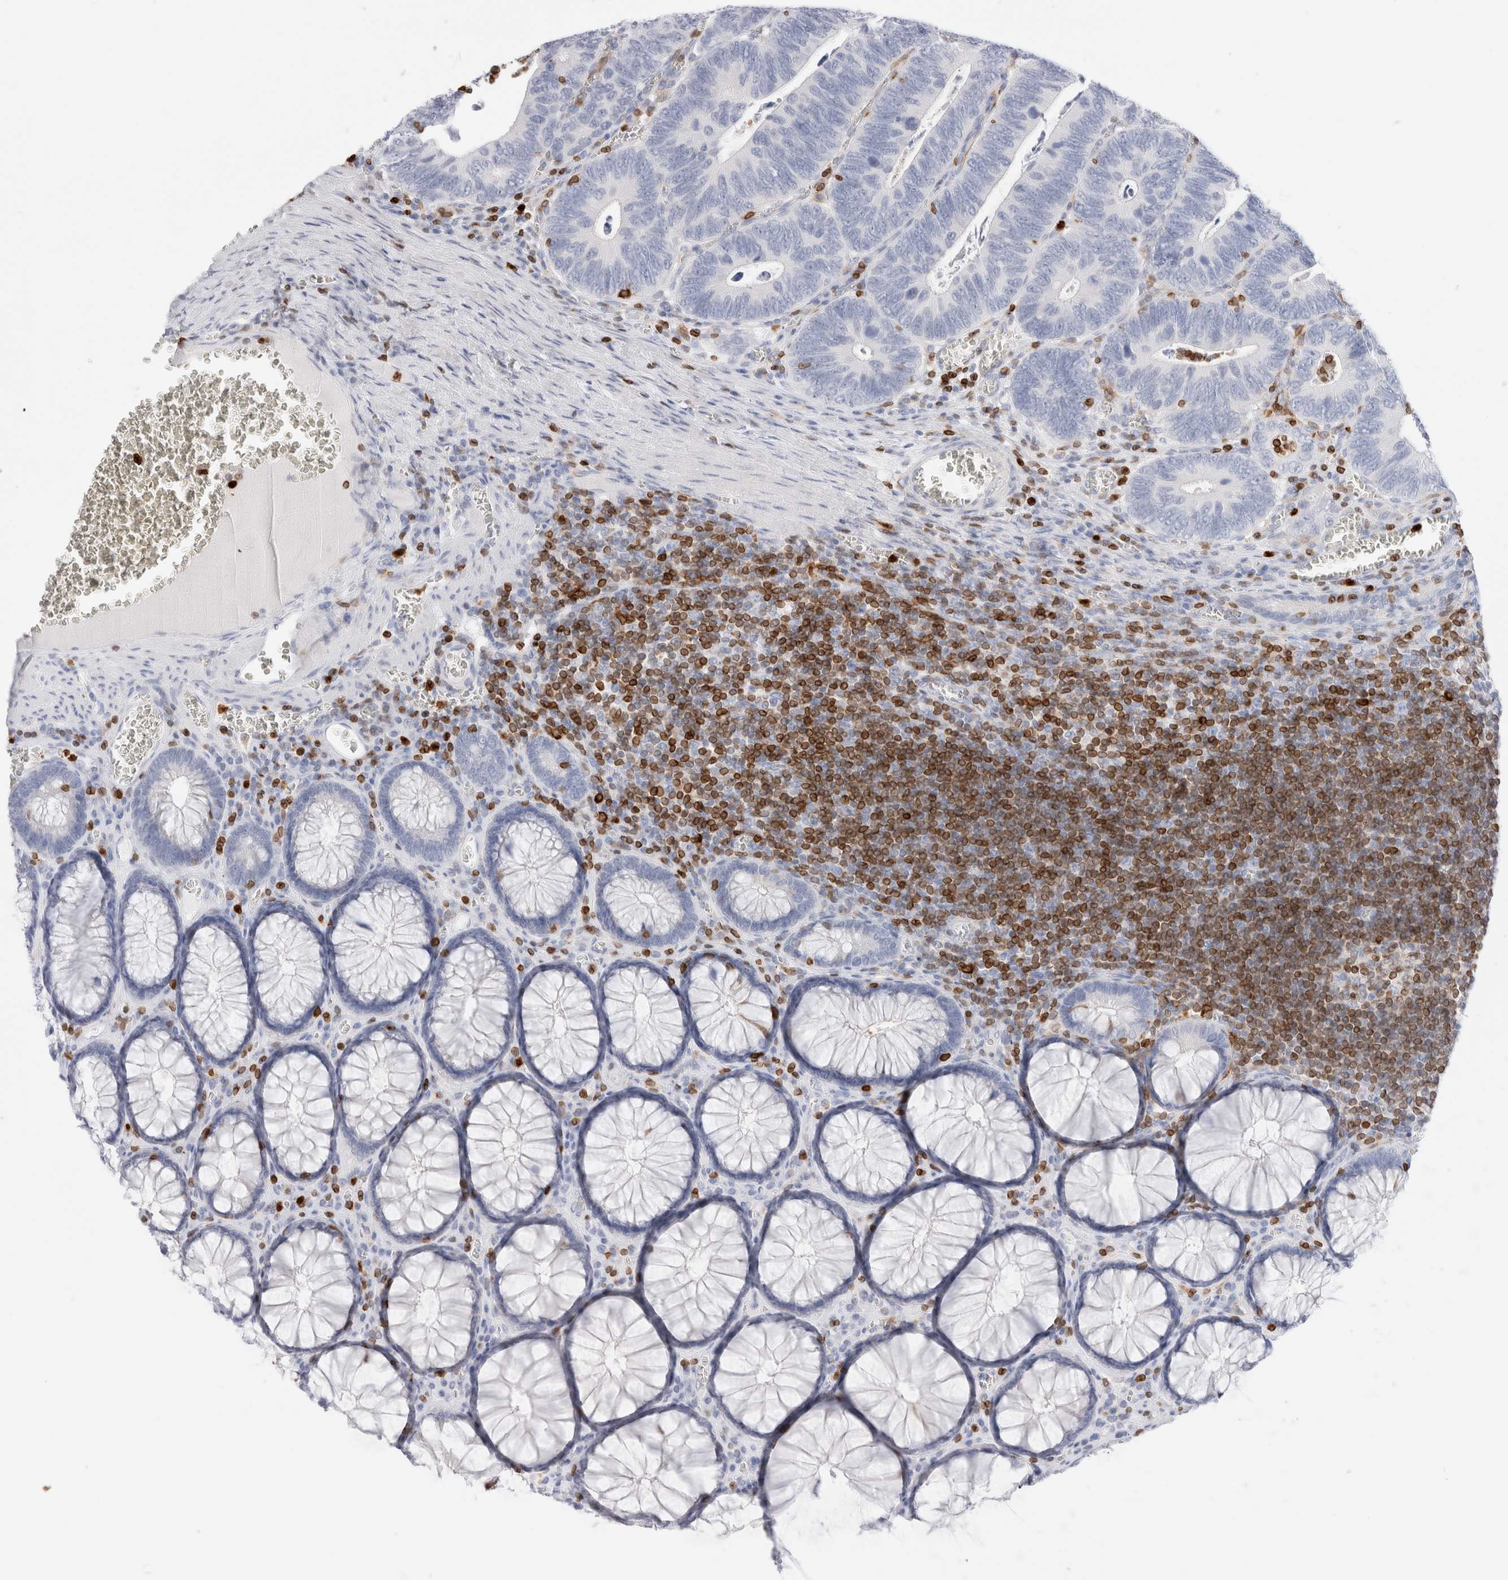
{"staining": {"intensity": "negative", "quantity": "none", "location": "none"}, "tissue": "colorectal cancer", "cell_type": "Tumor cells", "image_type": "cancer", "snomed": [{"axis": "morphology", "description": "Inflammation, NOS"}, {"axis": "morphology", "description": "Adenocarcinoma, NOS"}, {"axis": "topography", "description": "Colon"}], "caption": "The IHC histopathology image has no significant positivity in tumor cells of adenocarcinoma (colorectal) tissue. The staining is performed using DAB (3,3'-diaminobenzidine) brown chromogen with nuclei counter-stained in using hematoxylin.", "gene": "ALOX5AP", "patient": {"sex": "male", "age": 72}}